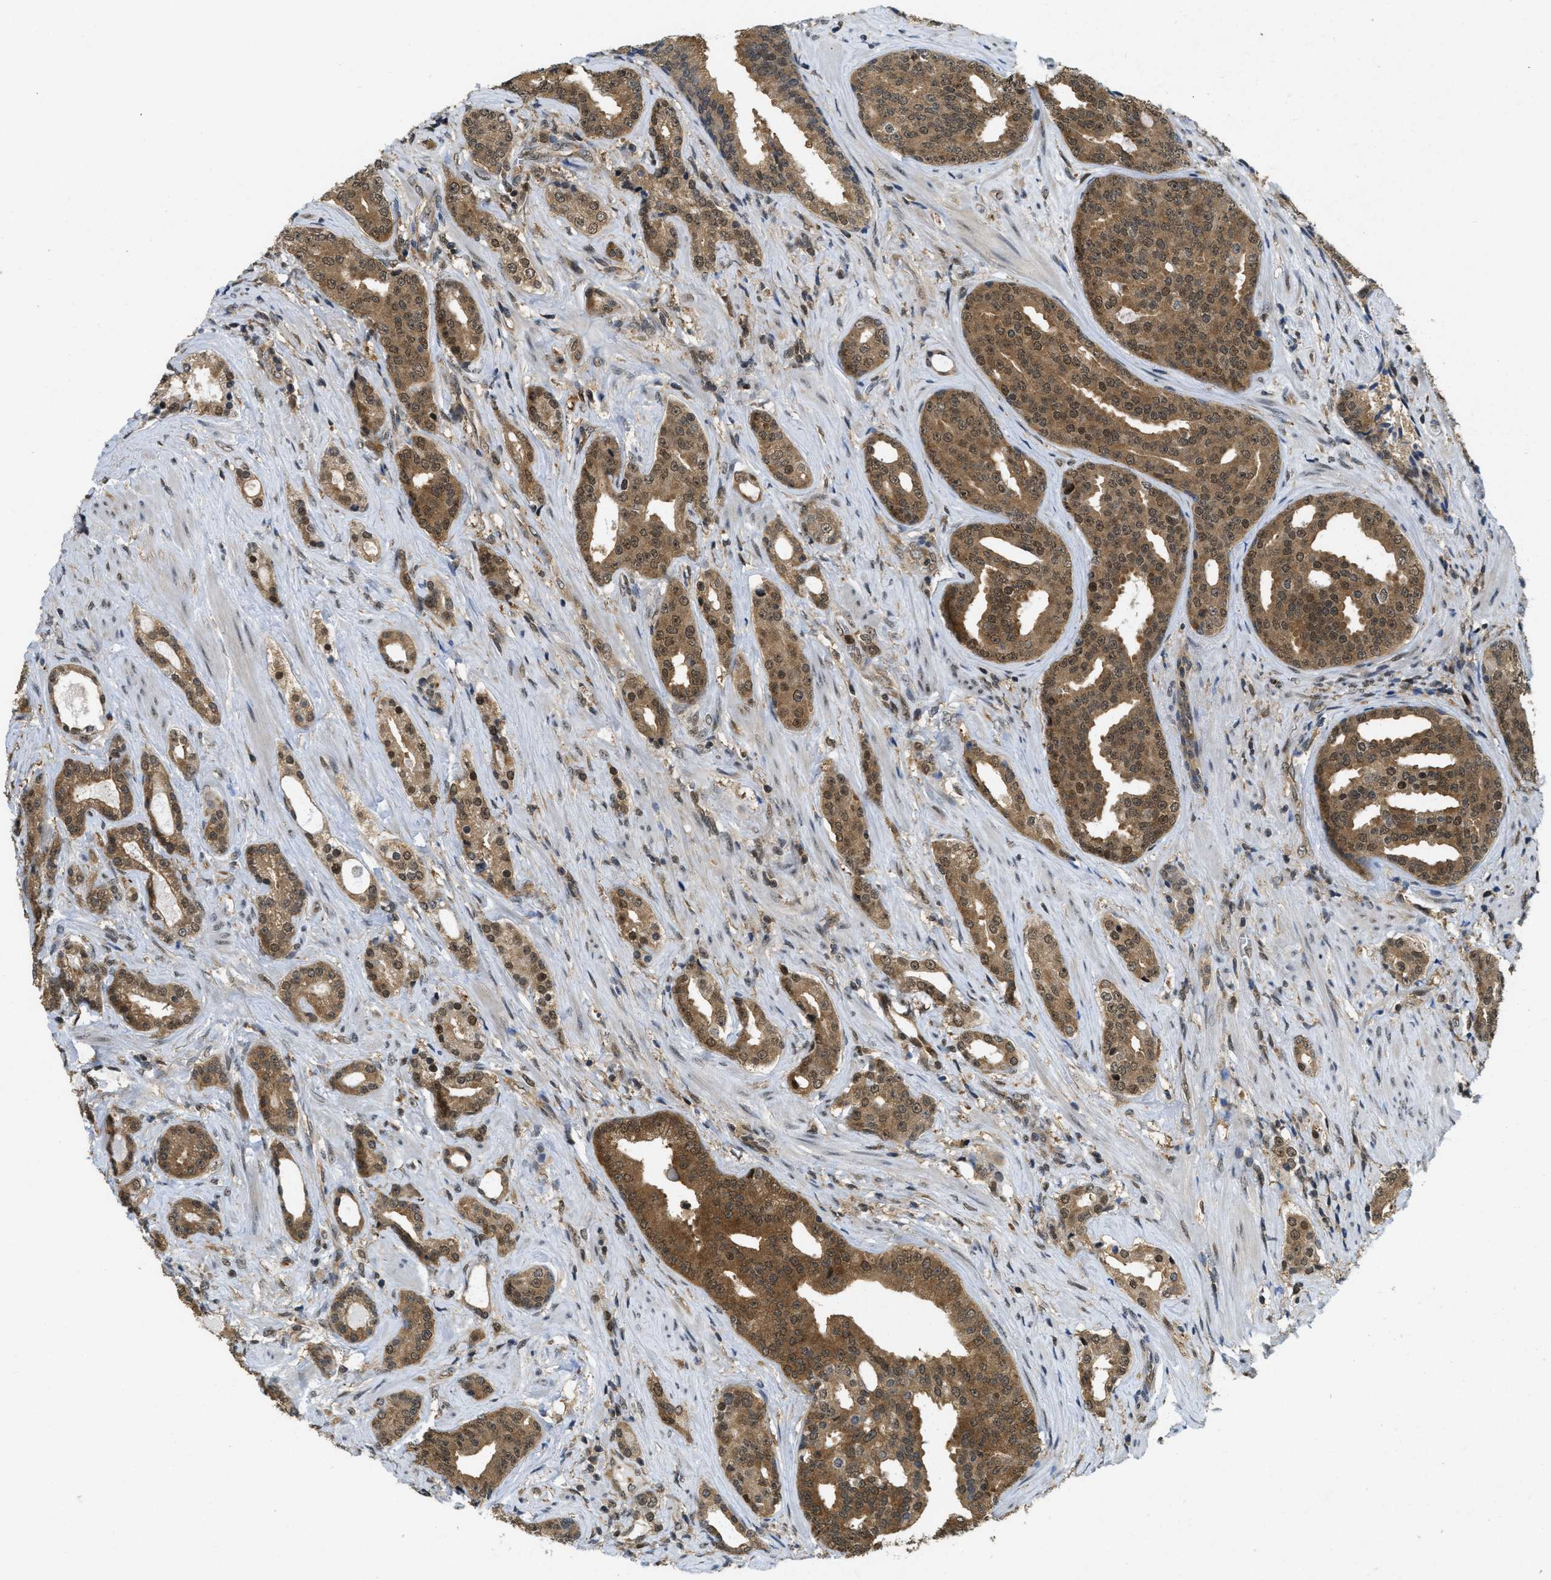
{"staining": {"intensity": "moderate", "quantity": ">75%", "location": "cytoplasmic/membranous,nuclear"}, "tissue": "prostate cancer", "cell_type": "Tumor cells", "image_type": "cancer", "snomed": [{"axis": "morphology", "description": "Adenocarcinoma, High grade"}, {"axis": "topography", "description": "Prostate"}], "caption": "The photomicrograph displays staining of prostate cancer (high-grade adenocarcinoma), revealing moderate cytoplasmic/membranous and nuclear protein expression (brown color) within tumor cells.", "gene": "PSMC5", "patient": {"sex": "male", "age": 71}}